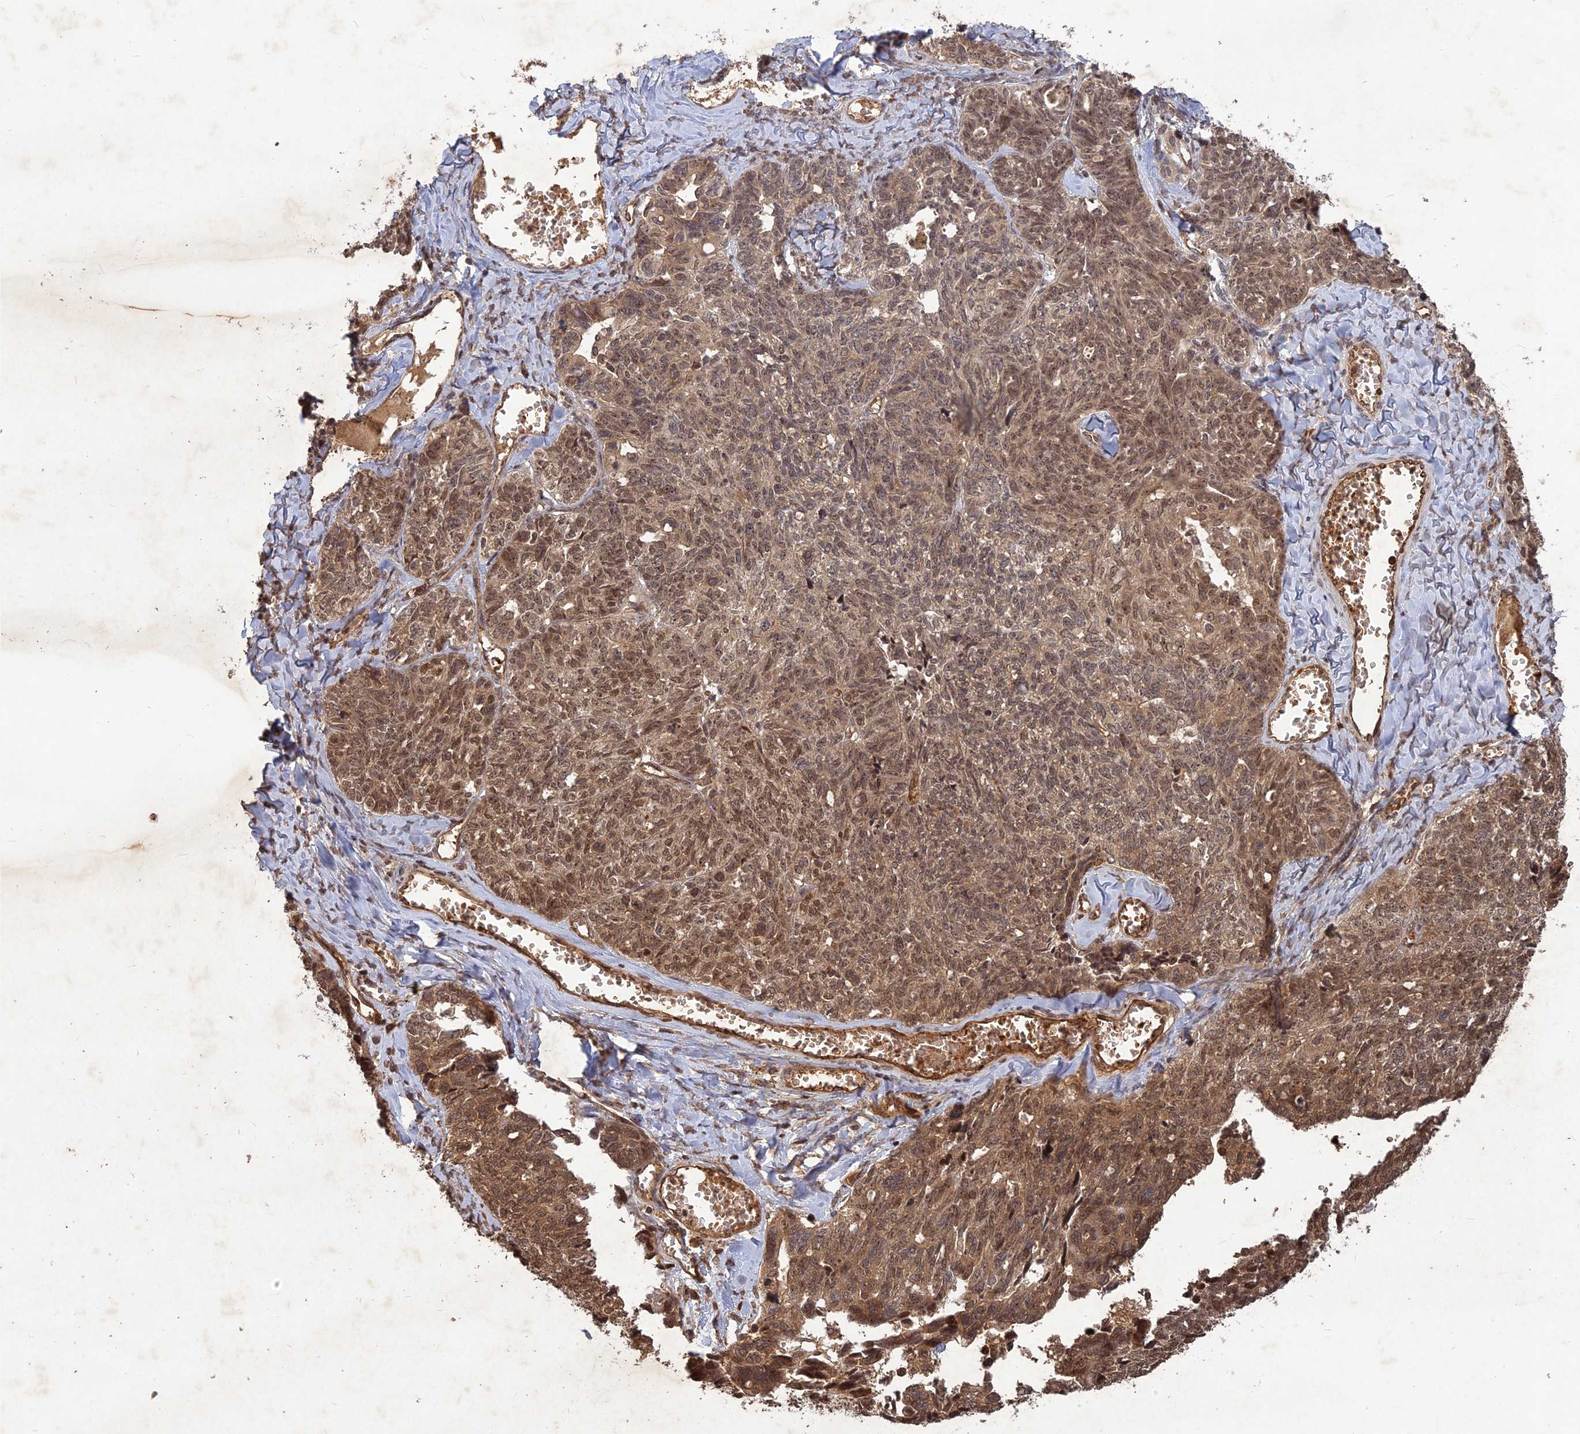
{"staining": {"intensity": "moderate", "quantity": ">75%", "location": "cytoplasmic/membranous,nuclear"}, "tissue": "ovarian cancer", "cell_type": "Tumor cells", "image_type": "cancer", "snomed": [{"axis": "morphology", "description": "Cystadenocarcinoma, serous, NOS"}, {"axis": "topography", "description": "Ovary"}], "caption": "Moderate cytoplasmic/membranous and nuclear staining for a protein is appreciated in about >75% of tumor cells of ovarian cancer (serous cystadenocarcinoma) using immunohistochemistry (IHC).", "gene": "SRMS", "patient": {"sex": "female", "age": 79}}